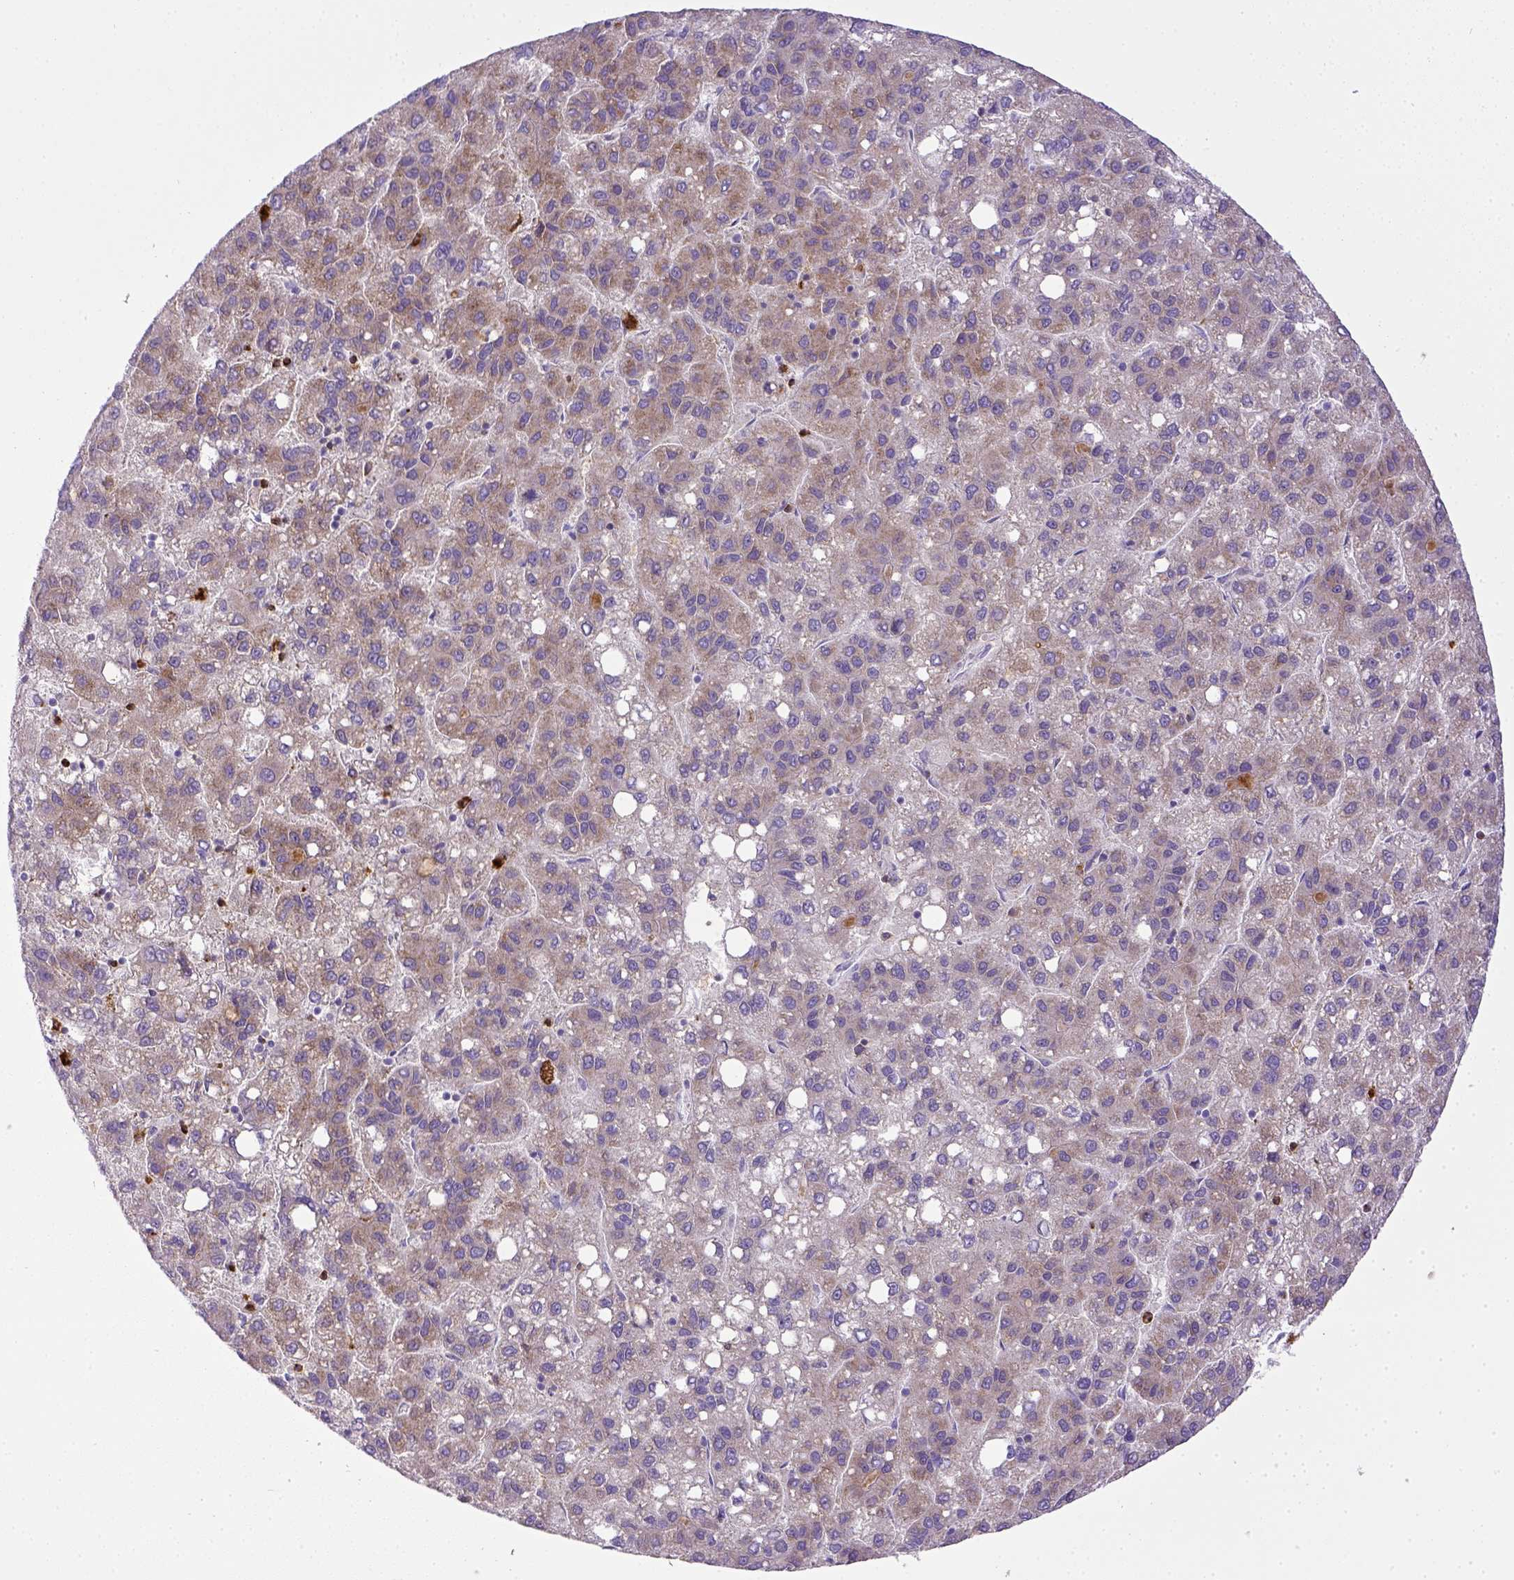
{"staining": {"intensity": "negative", "quantity": "none", "location": "none"}, "tissue": "liver cancer", "cell_type": "Tumor cells", "image_type": "cancer", "snomed": [{"axis": "morphology", "description": "Carcinoma, Hepatocellular, NOS"}, {"axis": "topography", "description": "Liver"}], "caption": "Liver cancer (hepatocellular carcinoma) stained for a protein using immunohistochemistry exhibits no positivity tumor cells.", "gene": "ITGAM", "patient": {"sex": "female", "age": 82}}